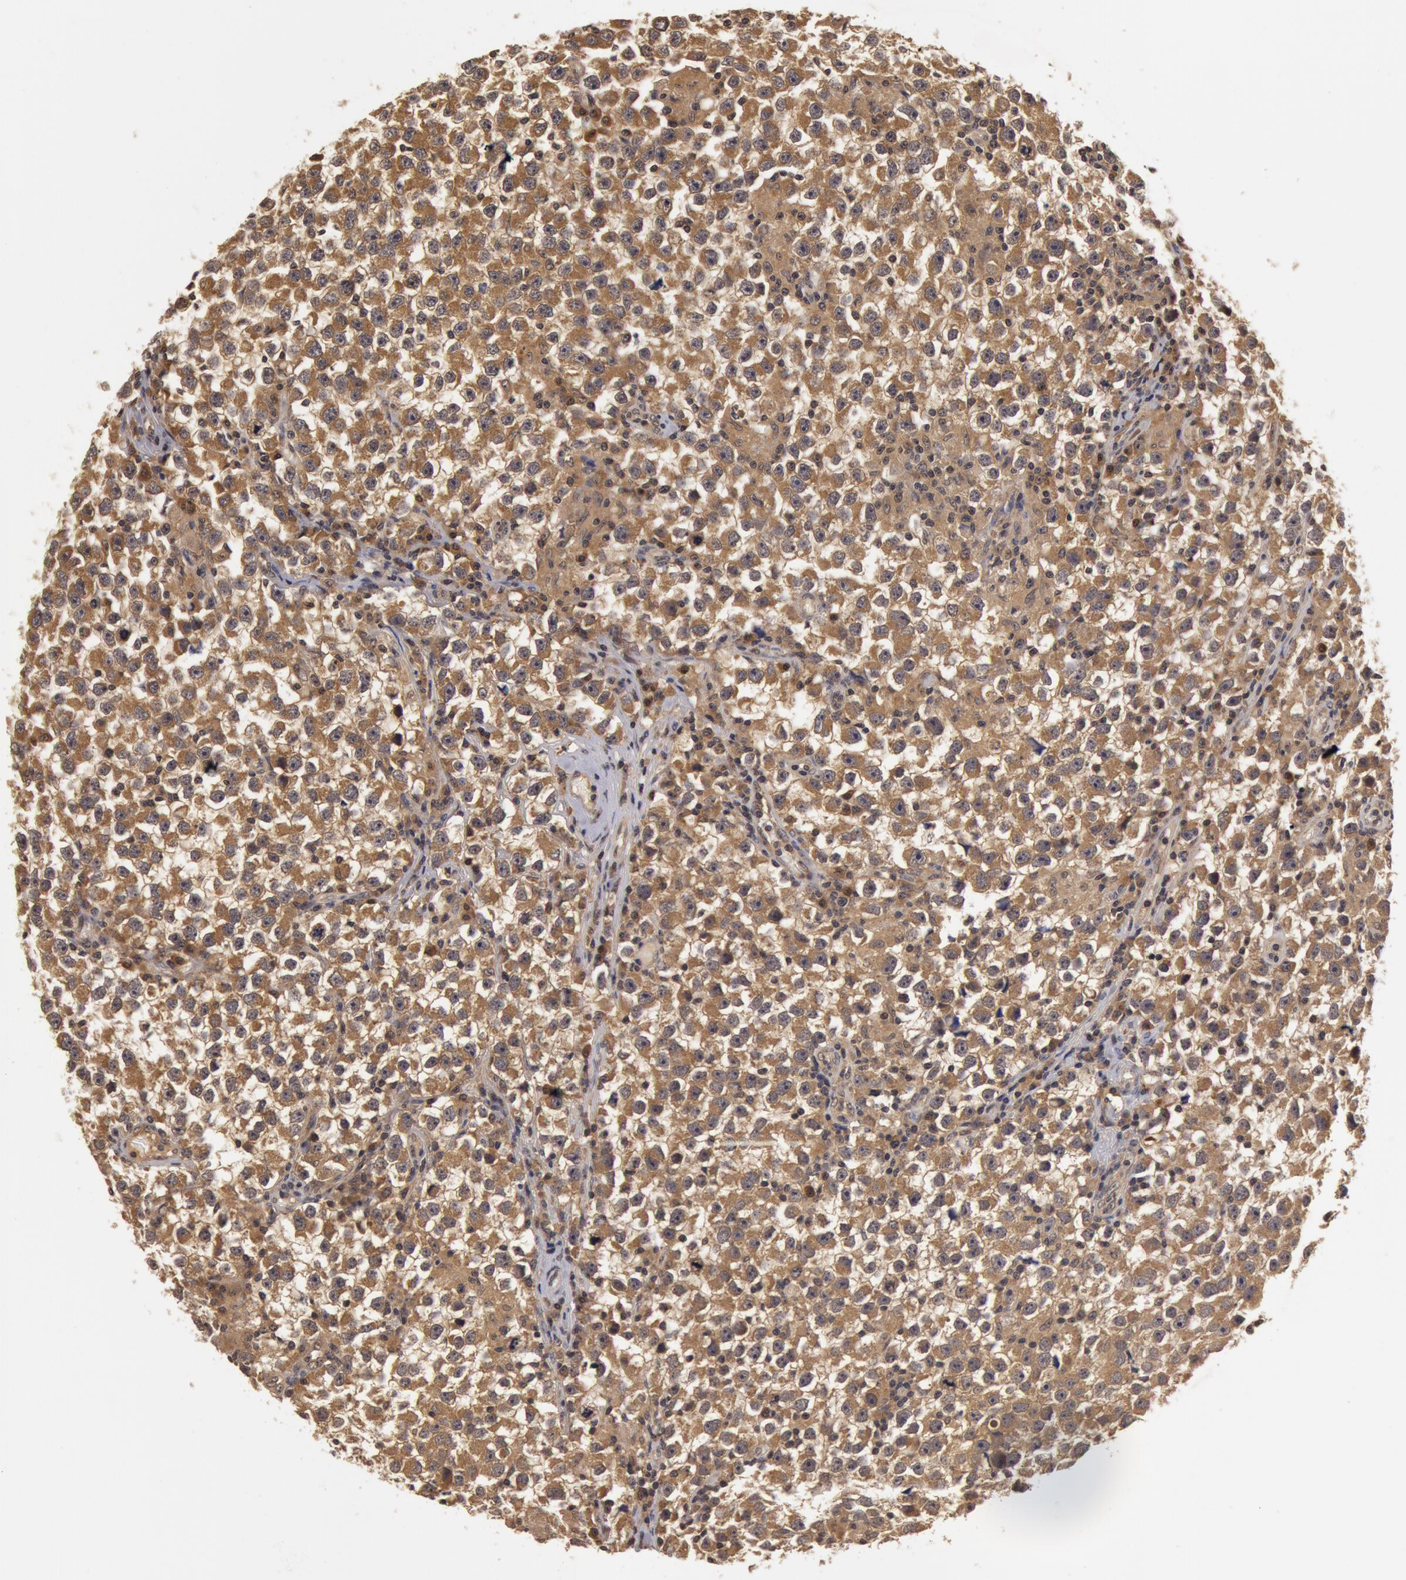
{"staining": {"intensity": "moderate", "quantity": ">75%", "location": "cytoplasmic/membranous"}, "tissue": "testis cancer", "cell_type": "Tumor cells", "image_type": "cancer", "snomed": [{"axis": "morphology", "description": "Seminoma, NOS"}, {"axis": "topography", "description": "Testis"}], "caption": "IHC photomicrograph of neoplastic tissue: human testis cancer stained using immunohistochemistry demonstrates medium levels of moderate protein expression localized specifically in the cytoplasmic/membranous of tumor cells, appearing as a cytoplasmic/membranous brown color.", "gene": "BCHE", "patient": {"sex": "male", "age": 33}}